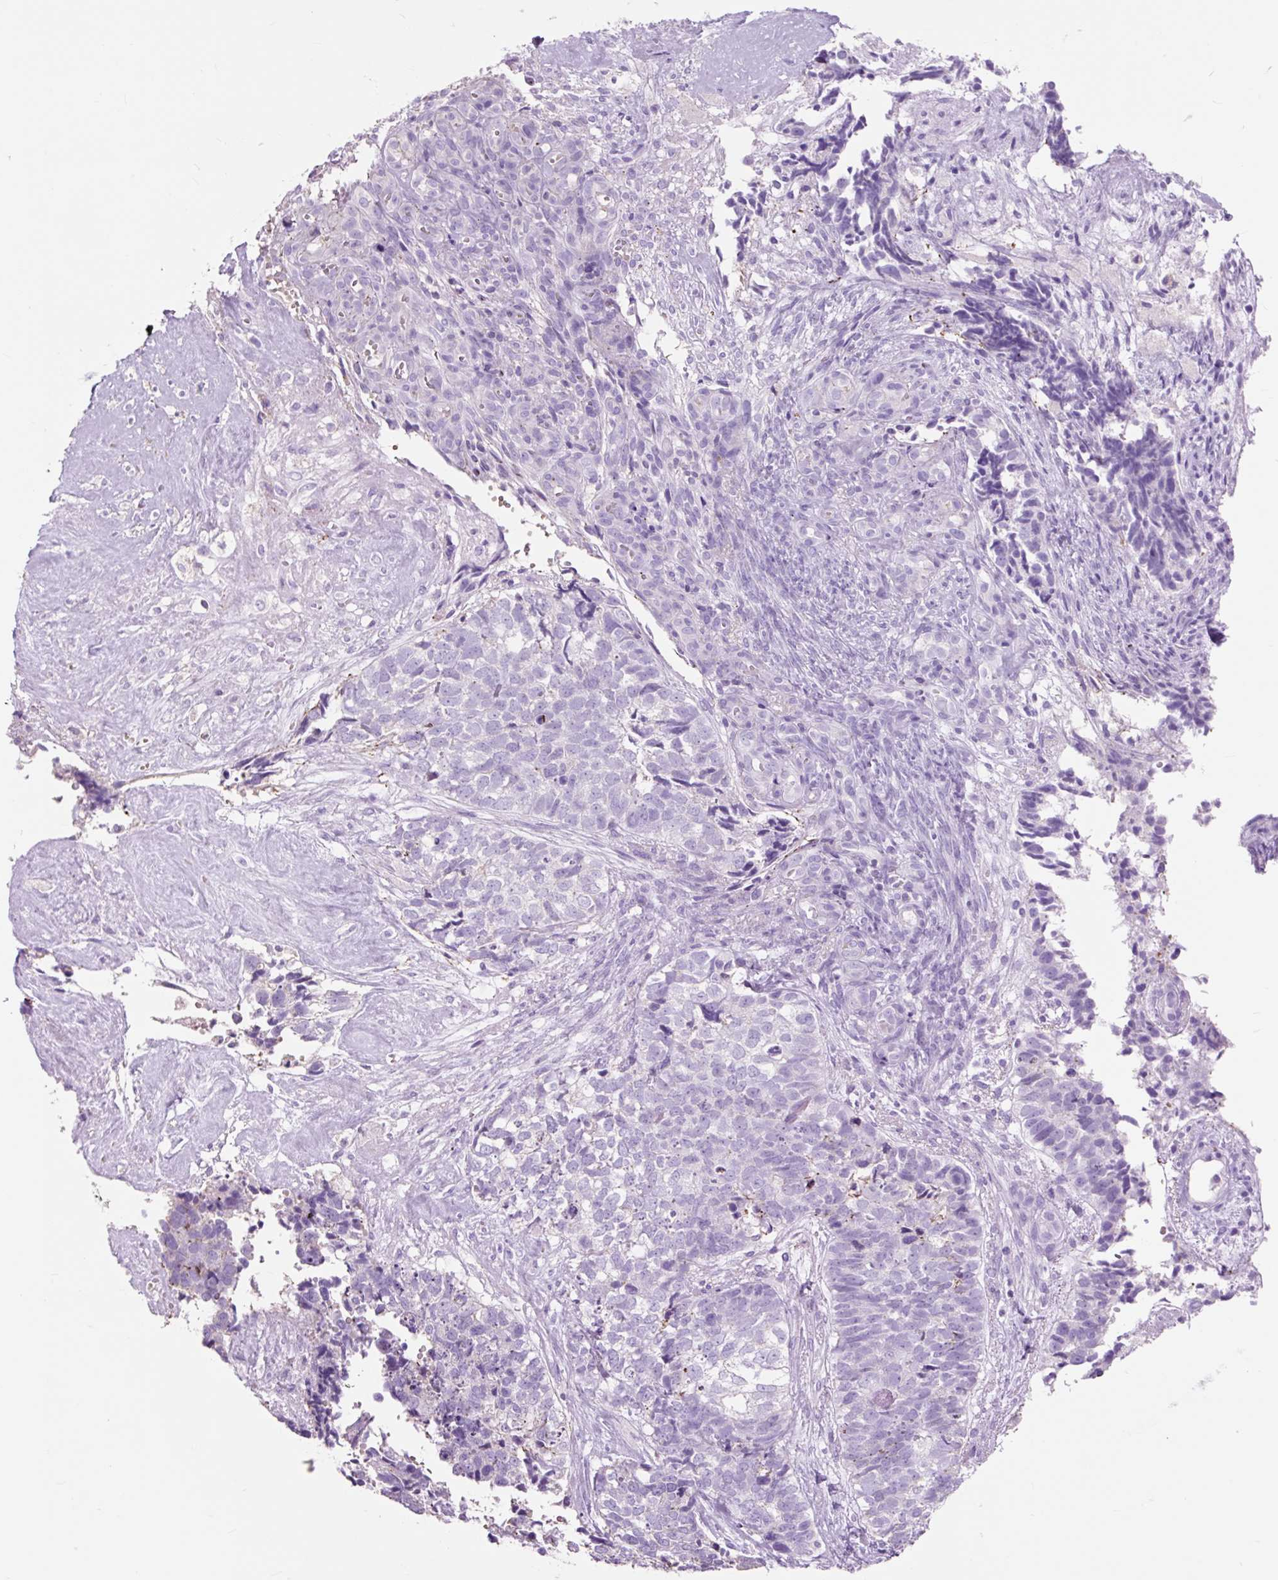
{"staining": {"intensity": "negative", "quantity": "none", "location": "none"}, "tissue": "cervical cancer", "cell_type": "Tumor cells", "image_type": "cancer", "snomed": [{"axis": "morphology", "description": "Squamous cell carcinoma, NOS"}, {"axis": "topography", "description": "Cervix"}], "caption": "Photomicrograph shows no protein positivity in tumor cells of cervical cancer (squamous cell carcinoma) tissue.", "gene": "OR10A7", "patient": {"sex": "female", "age": 63}}